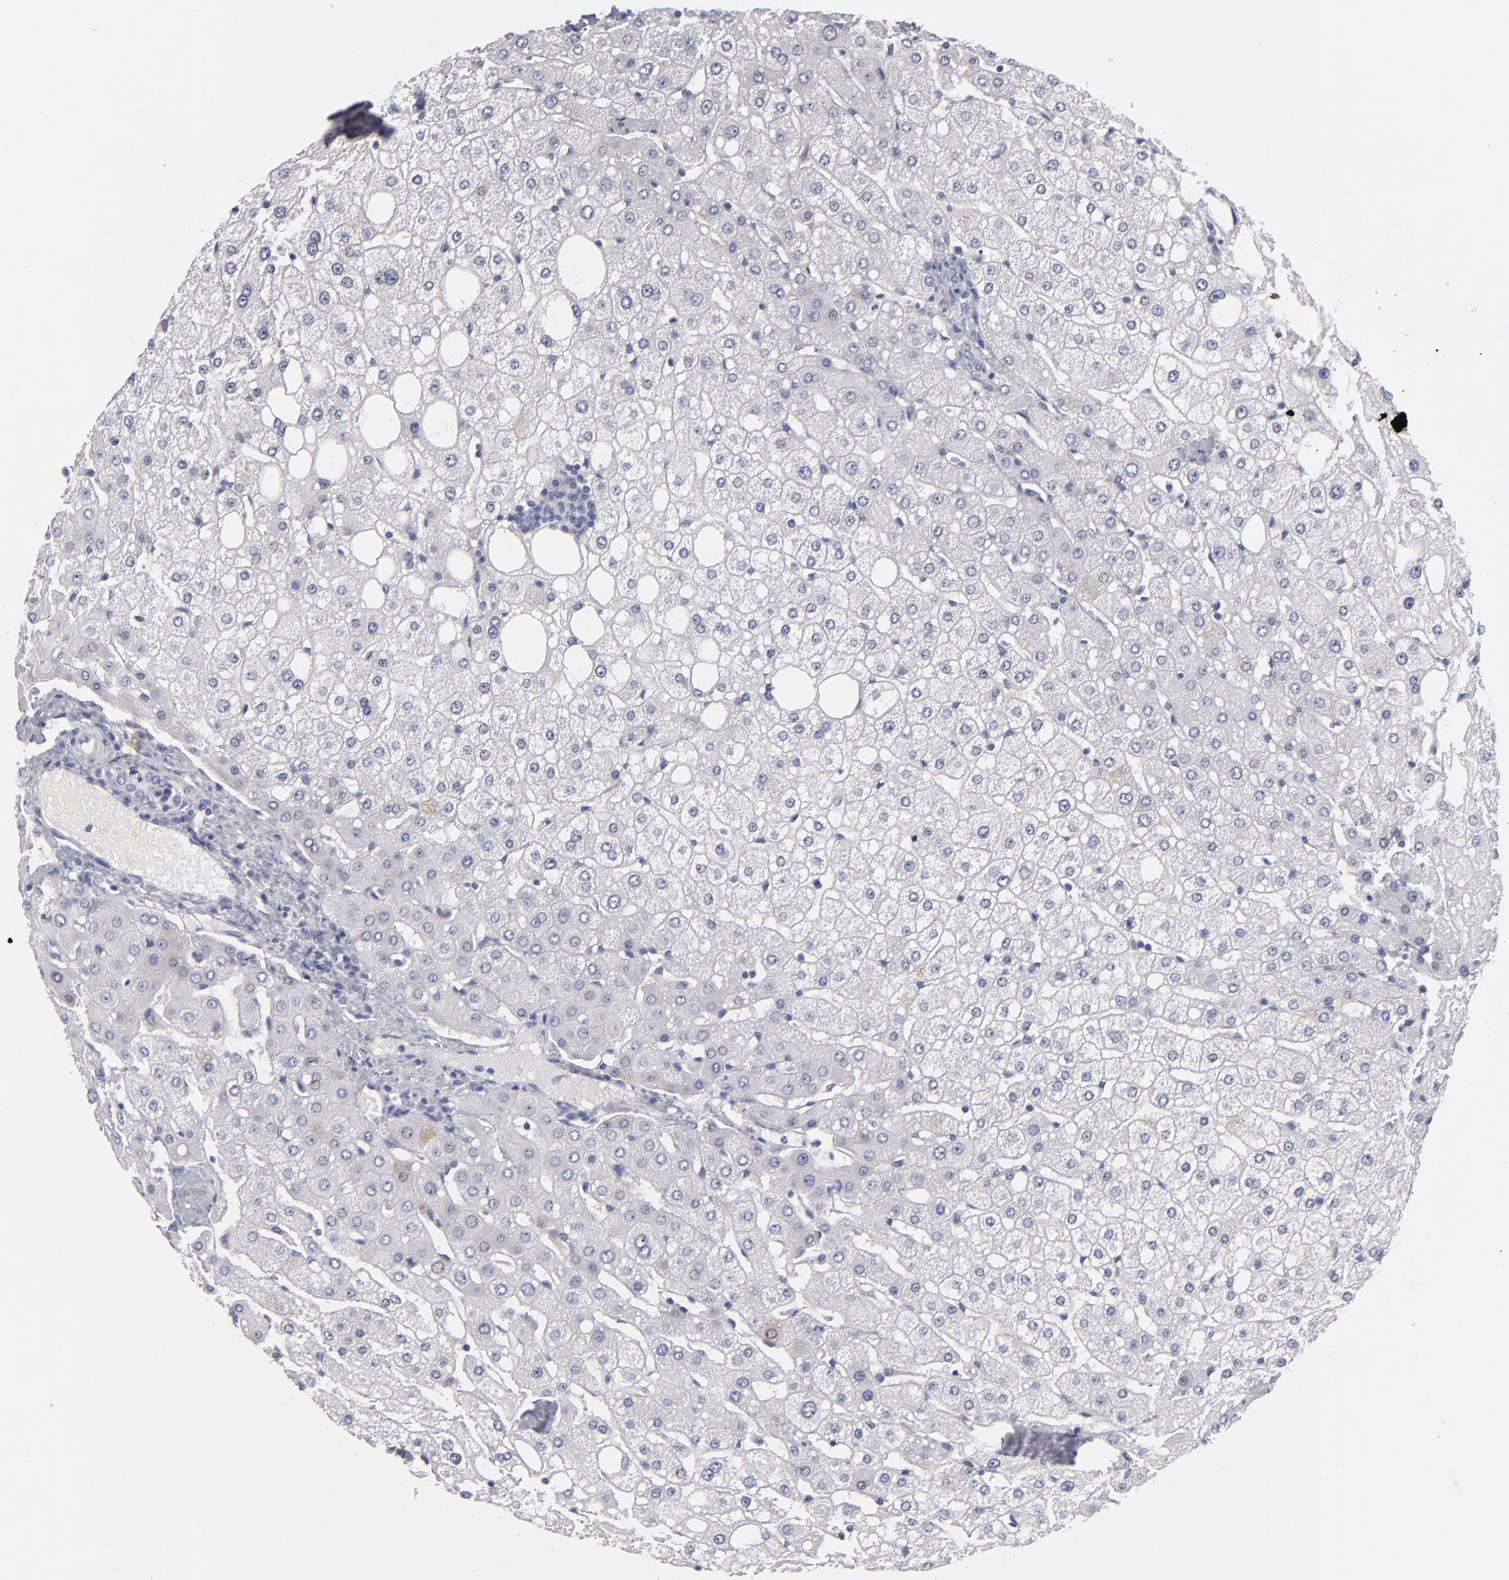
{"staining": {"intensity": "negative", "quantity": "none", "location": "none"}, "tissue": "liver", "cell_type": "Cholangiocytes", "image_type": "normal", "snomed": [{"axis": "morphology", "description": "Normal tissue, NOS"}, {"axis": "topography", "description": "Liver"}], "caption": "Micrograph shows no significant protein staining in cholangiocytes of unremarkable liver. (Stains: DAB (3,3'-diaminobenzidine) IHC with hematoxylin counter stain, Microscopy: brightfield microscopy at high magnification).", "gene": "PLVAP", "patient": {"sex": "male", "age": 35}}